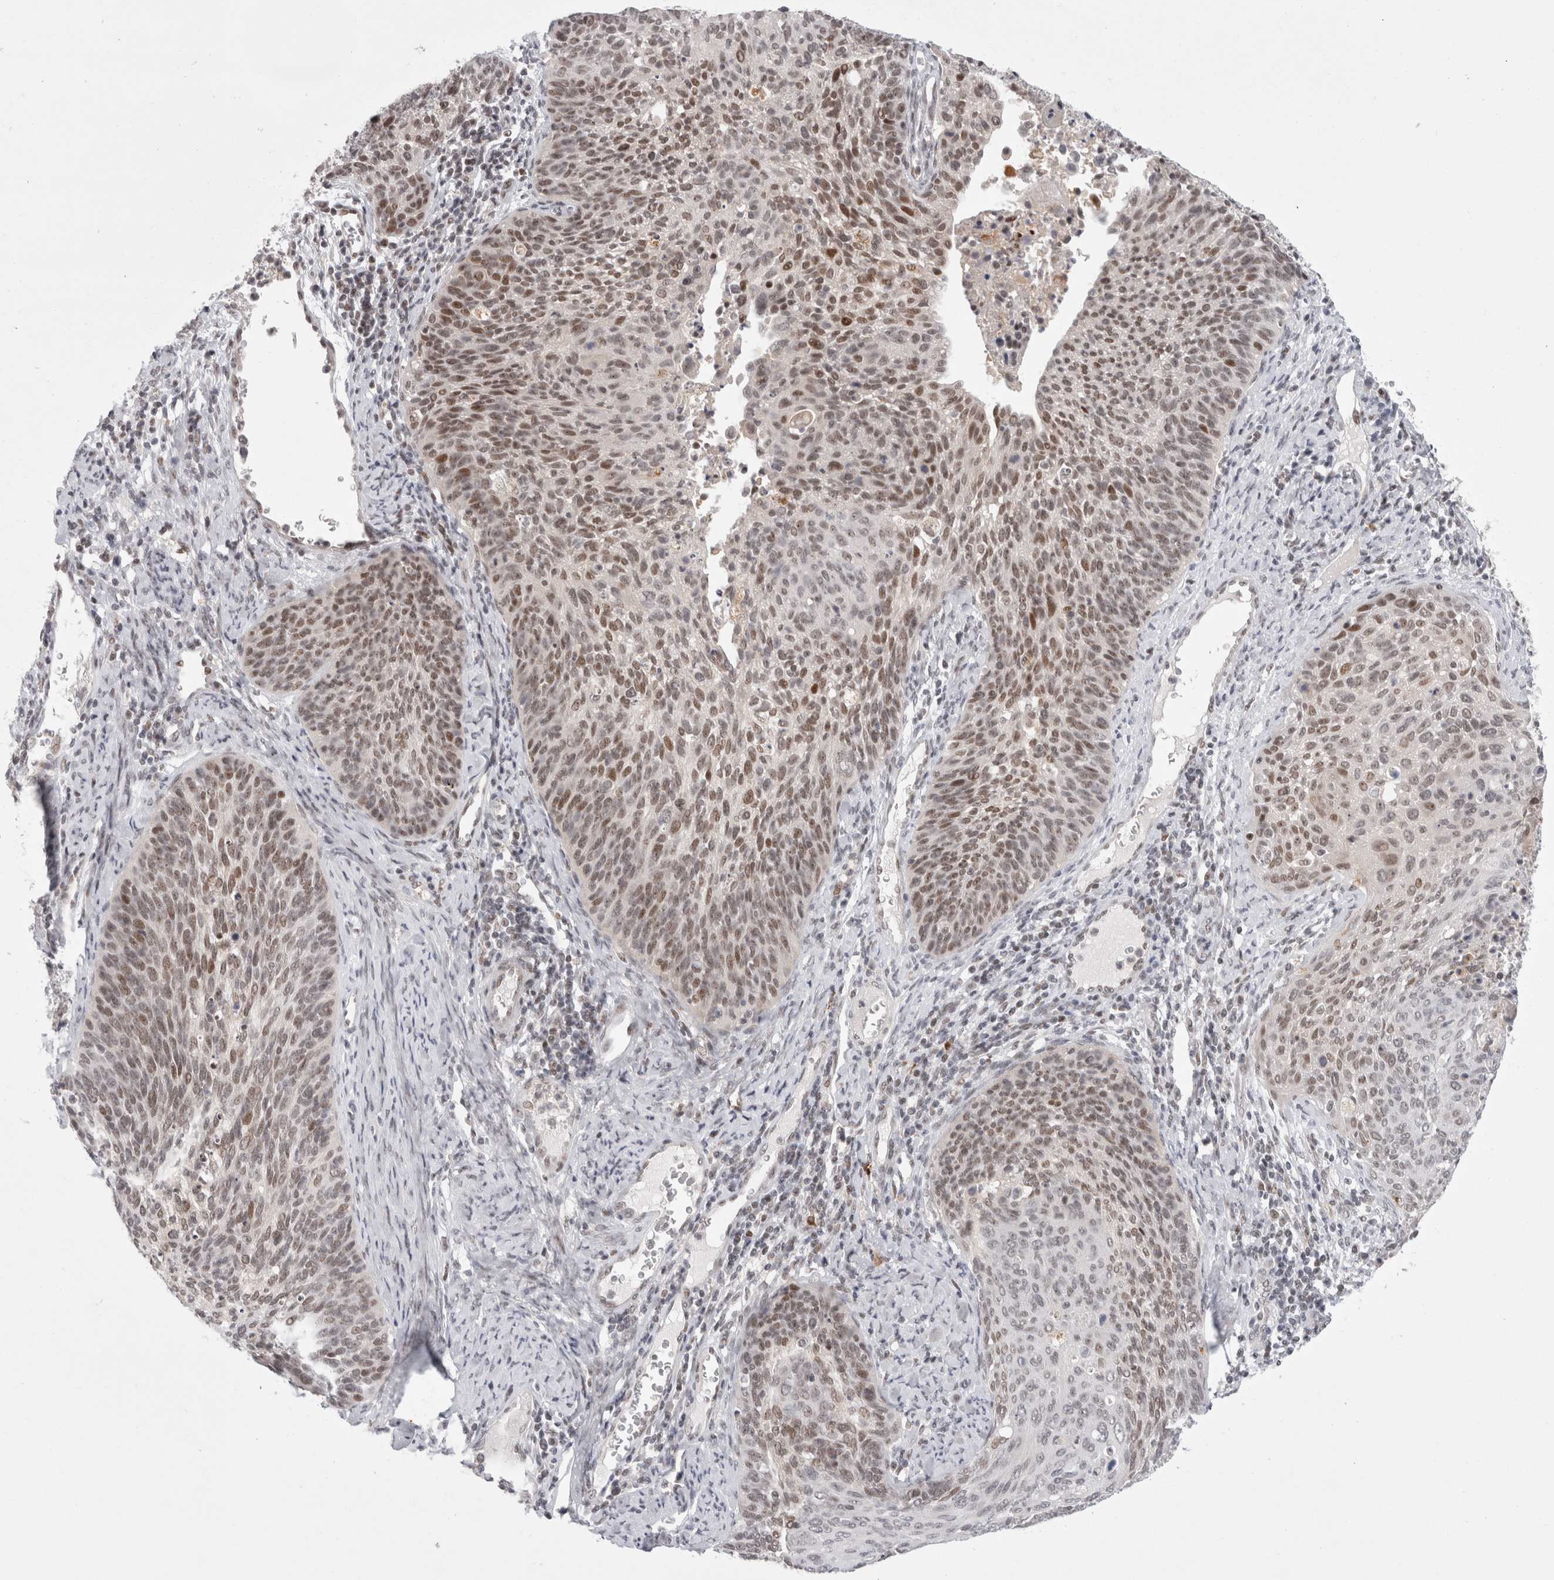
{"staining": {"intensity": "moderate", "quantity": "25%-75%", "location": "nuclear"}, "tissue": "cervical cancer", "cell_type": "Tumor cells", "image_type": "cancer", "snomed": [{"axis": "morphology", "description": "Squamous cell carcinoma, NOS"}, {"axis": "topography", "description": "Cervix"}], "caption": "Immunohistochemical staining of human cervical cancer reveals moderate nuclear protein staining in about 25%-75% of tumor cells.", "gene": "SENP6", "patient": {"sex": "female", "age": 55}}